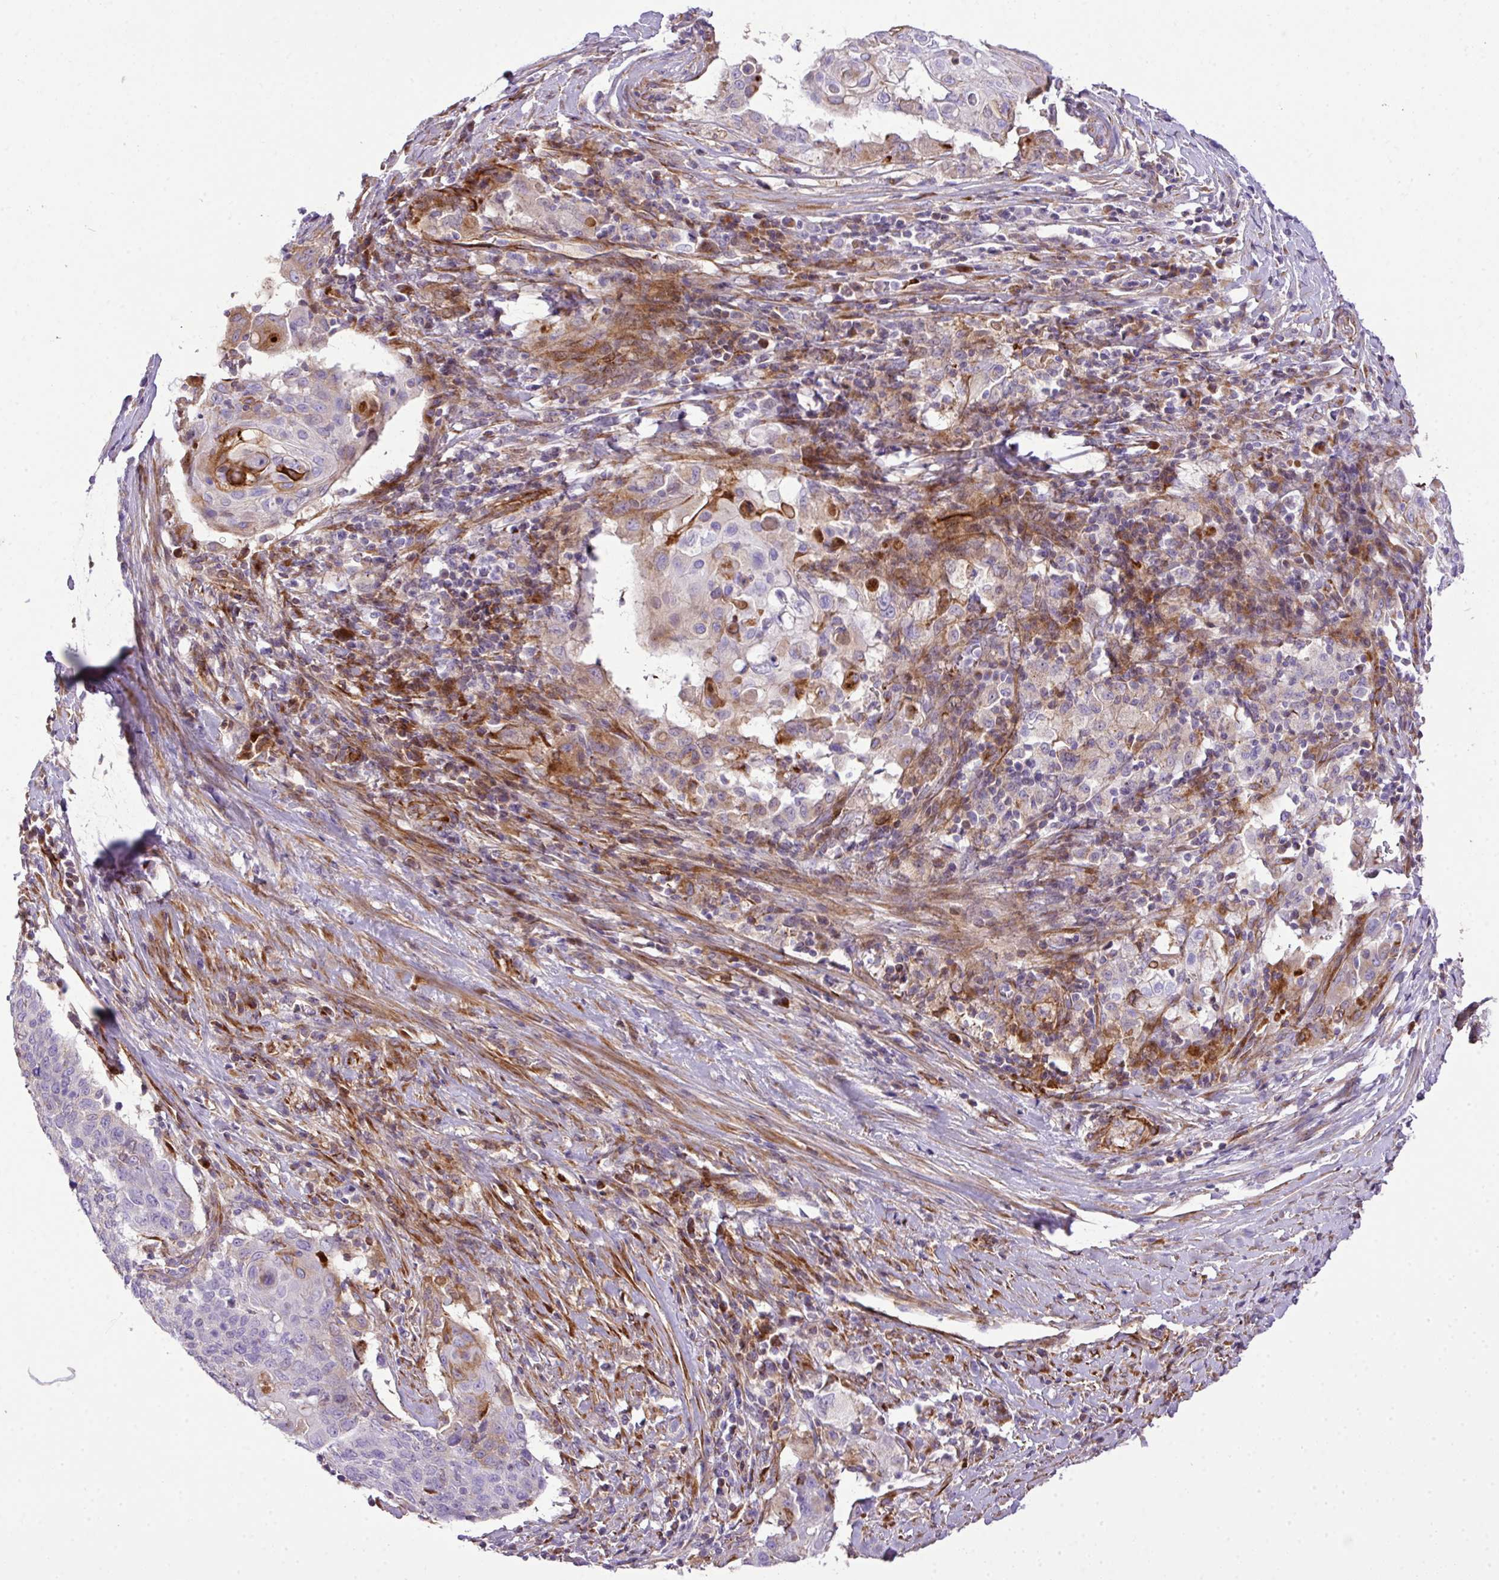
{"staining": {"intensity": "weak", "quantity": "<25%", "location": "cytoplasmic/membranous"}, "tissue": "cervical cancer", "cell_type": "Tumor cells", "image_type": "cancer", "snomed": [{"axis": "morphology", "description": "Squamous cell carcinoma, NOS"}, {"axis": "topography", "description": "Cervix"}], "caption": "Squamous cell carcinoma (cervical) was stained to show a protein in brown. There is no significant expression in tumor cells.", "gene": "CTXN2", "patient": {"sex": "female", "age": 39}}